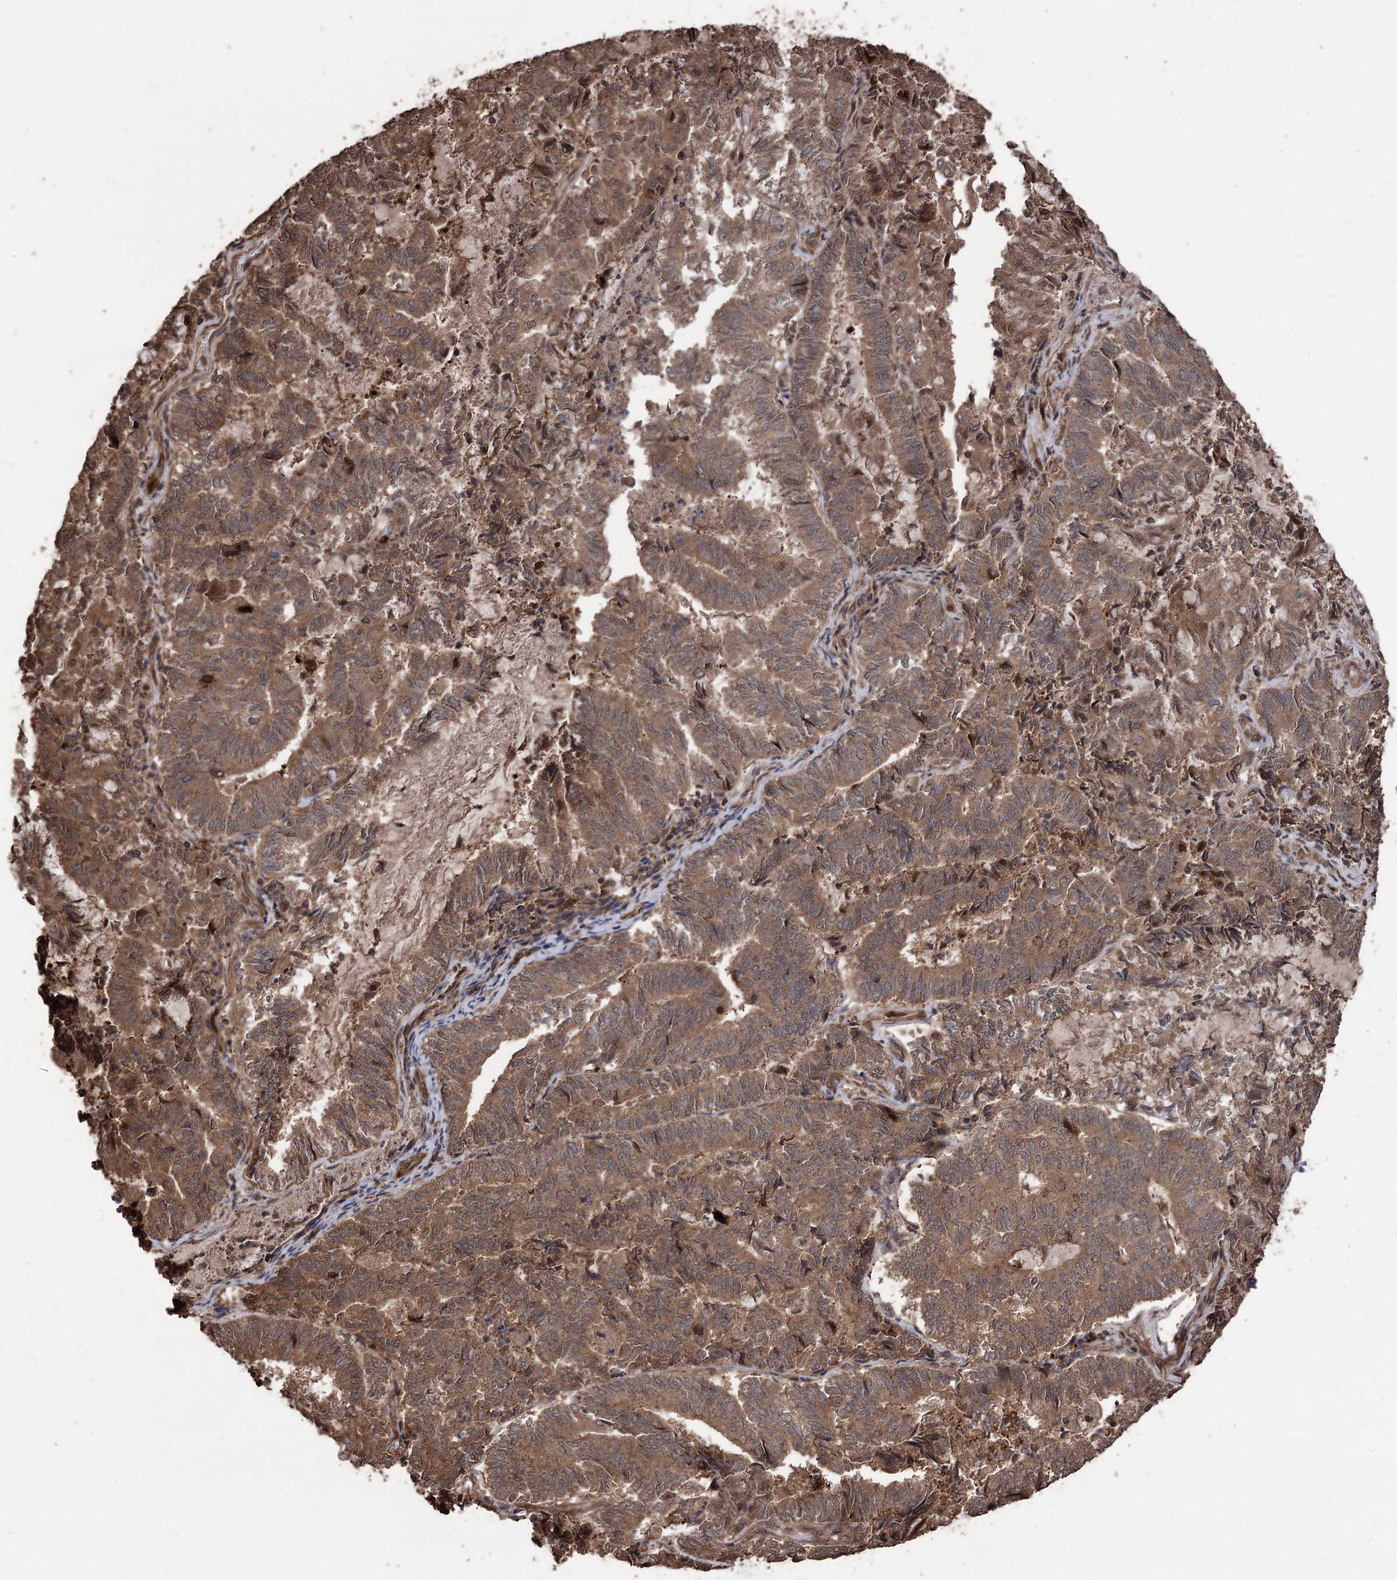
{"staining": {"intensity": "moderate", "quantity": ">75%", "location": "cytoplasmic/membranous"}, "tissue": "endometrial cancer", "cell_type": "Tumor cells", "image_type": "cancer", "snomed": [{"axis": "morphology", "description": "Adenocarcinoma, NOS"}, {"axis": "topography", "description": "Endometrium"}], "caption": "A micrograph of endometrial cancer stained for a protein shows moderate cytoplasmic/membranous brown staining in tumor cells.", "gene": "RASSF3", "patient": {"sex": "female", "age": 80}}